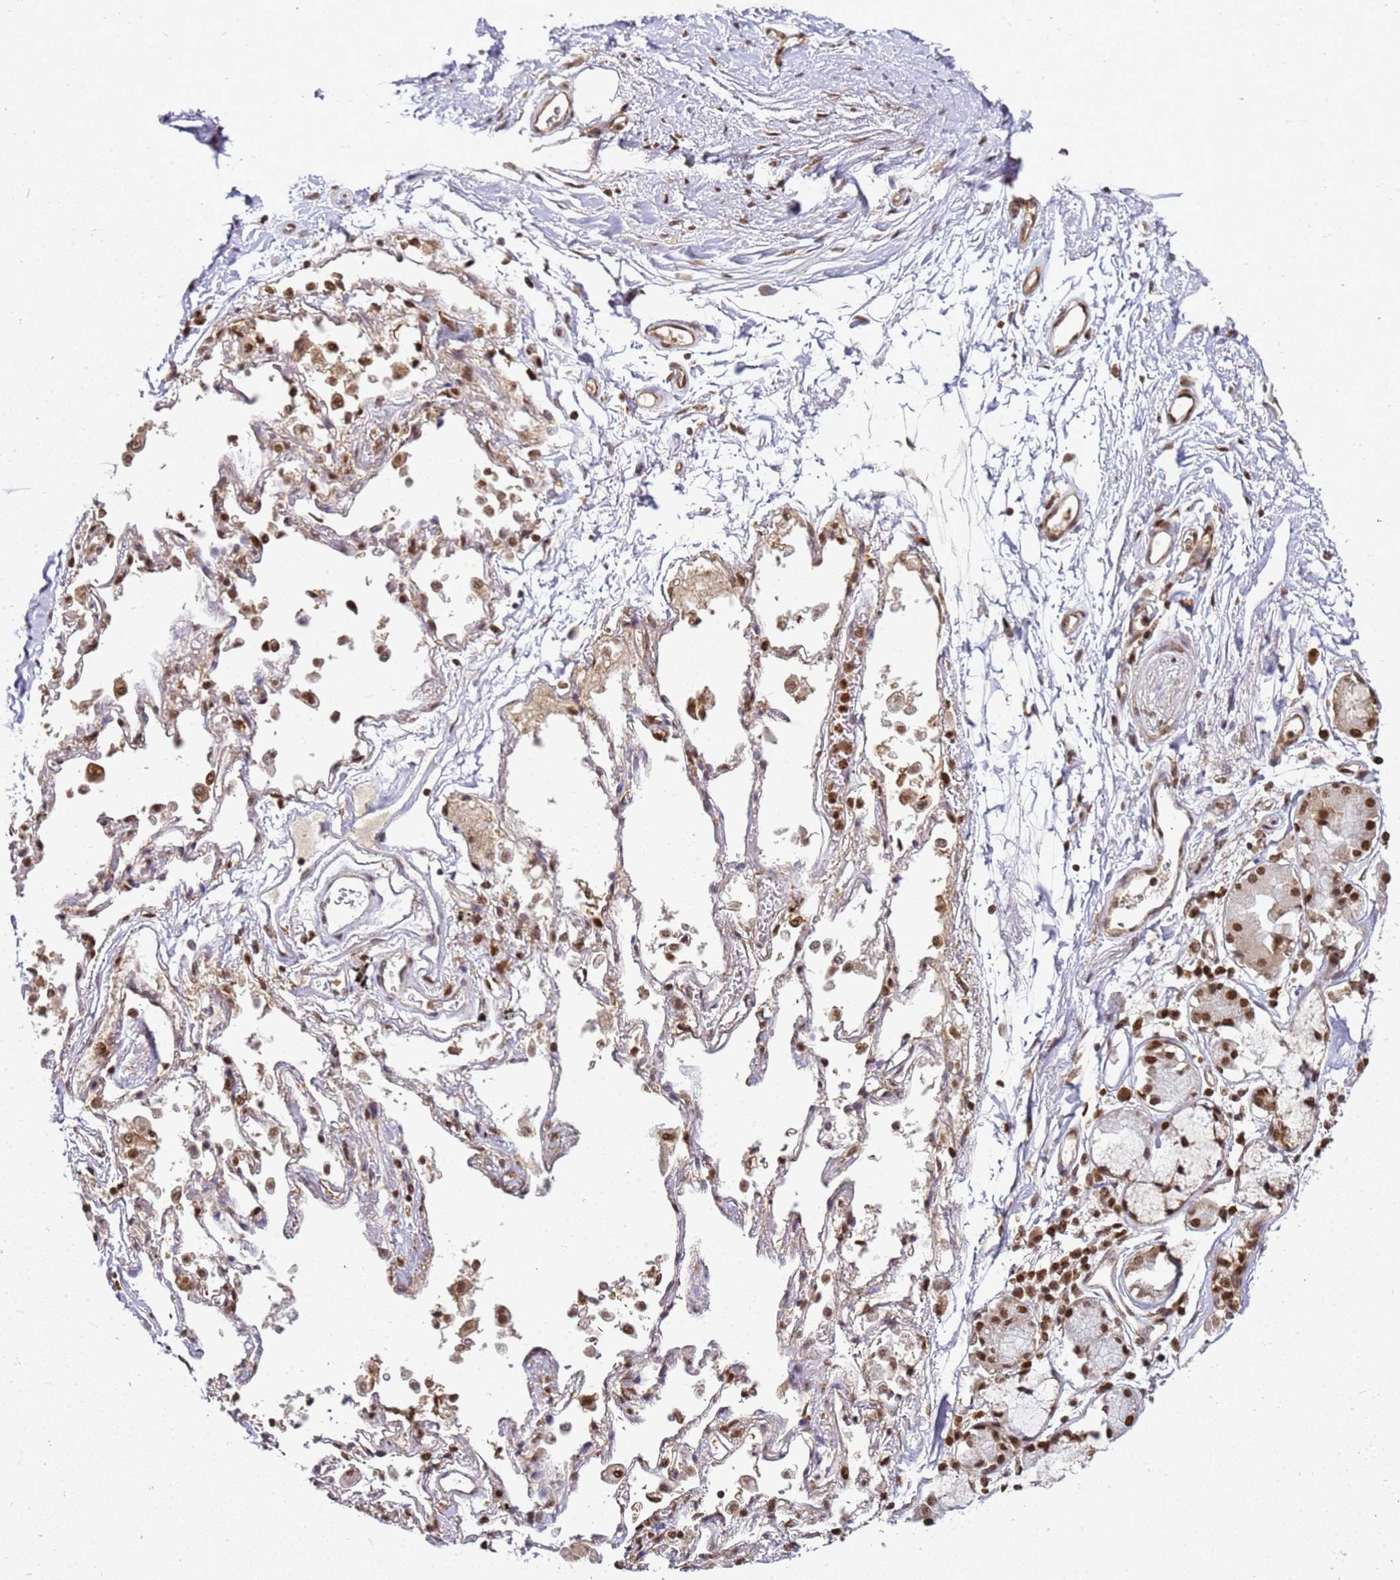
{"staining": {"intensity": "moderate", "quantity": "25%-75%", "location": "nuclear"}, "tissue": "adipose tissue", "cell_type": "Adipocytes", "image_type": "normal", "snomed": [{"axis": "morphology", "description": "Normal tissue, NOS"}, {"axis": "topography", "description": "Cartilage tissue"}], "caption": "IHC micrograph of unremarkable adipose tissue: adipose tissue stained using IHC displays medium levels of moderate protein expression localized specifically in the nuclear of adipocytes, appearing as a nuclear brown color.", "gene": "APEX1", "patient": {"sex": "male", "age": 73}}